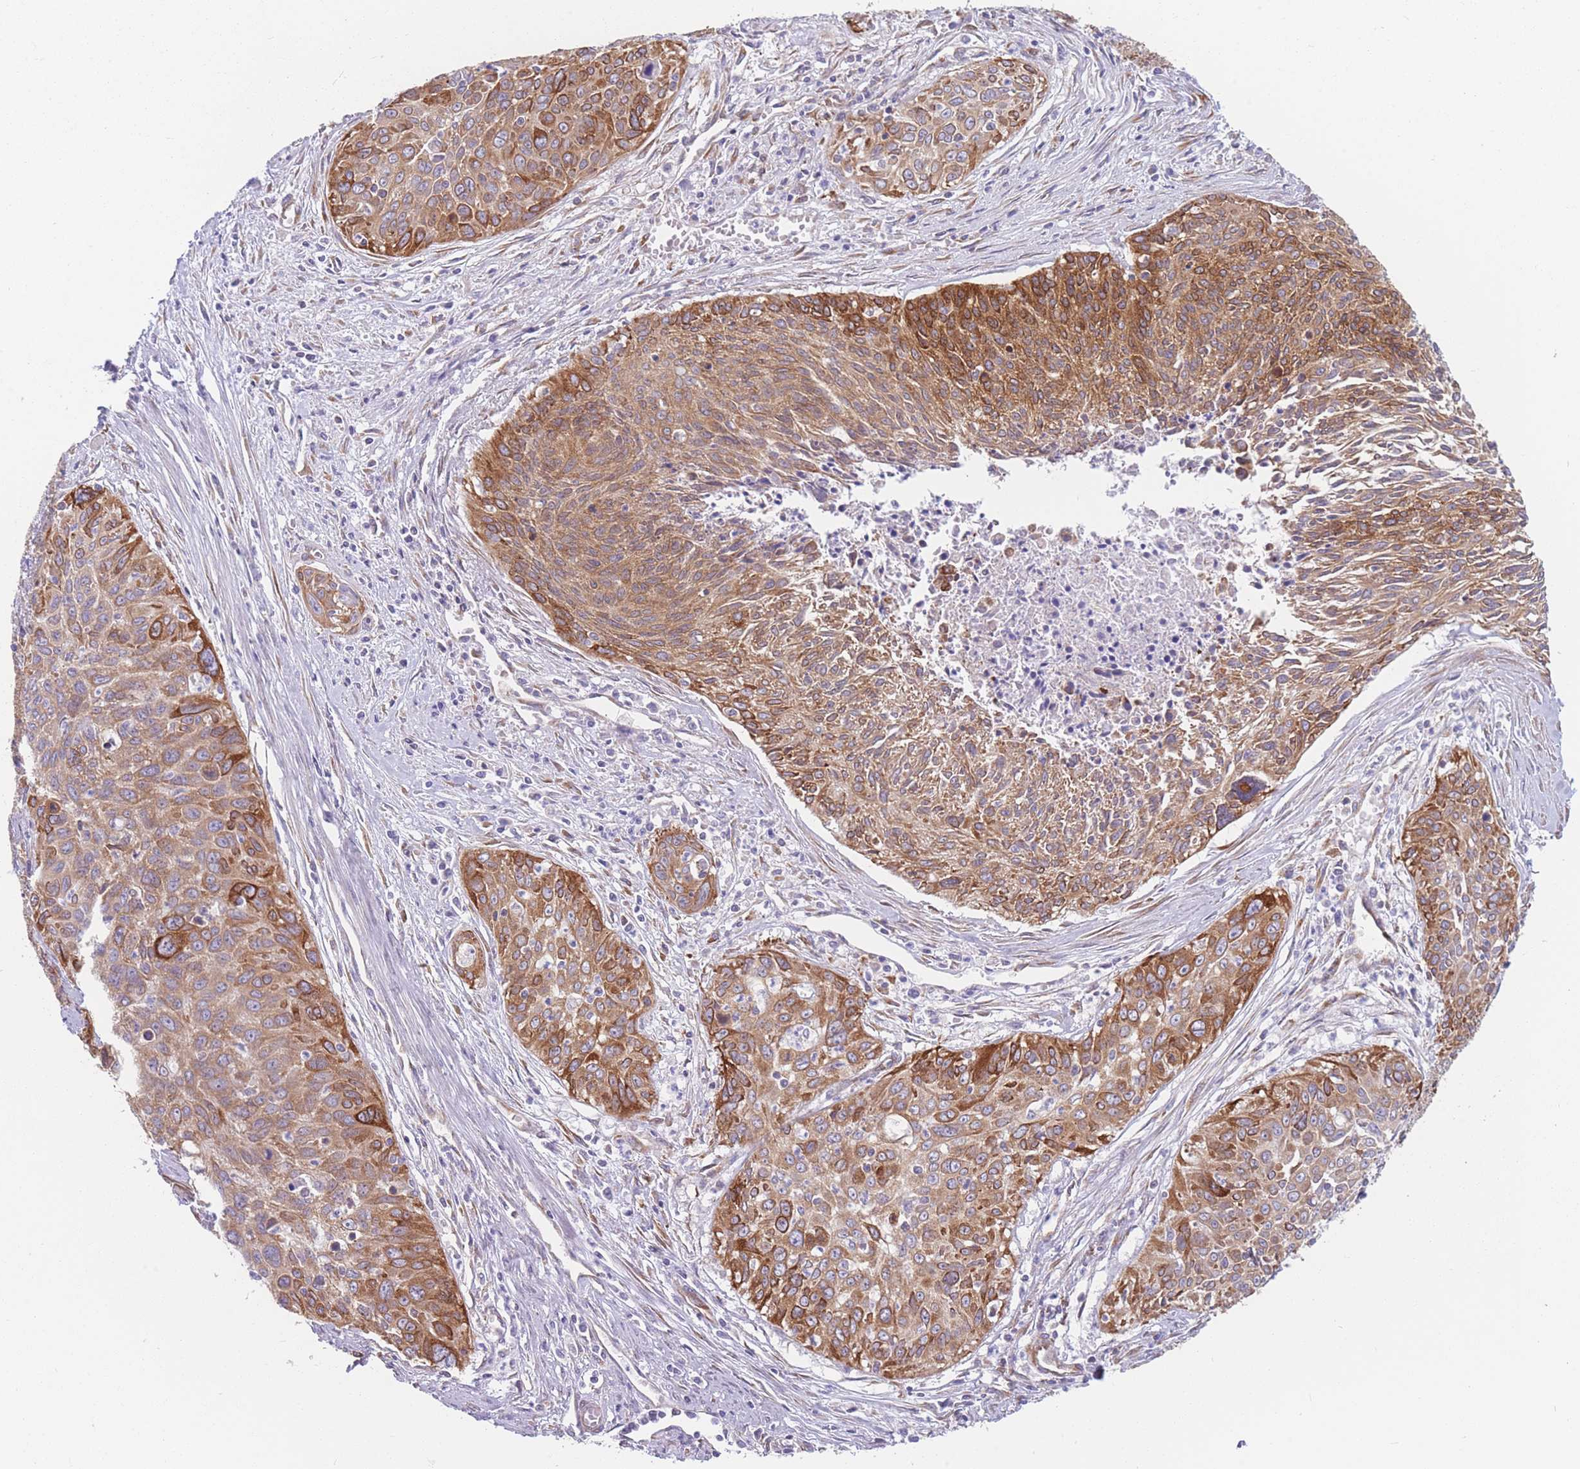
{"staining": {"intensity": "moderate", "quantity": ">75%", "location": "cytoplasmic/membranous"}, "tissue": "cervical cancer", "cell_type": "Tumor cells", "image_type": "cancer", "snomed": [{"axis": "morphology", "description": "Squamous cell carcinoma, NOS"}, {"axis": "topography", "description": "Cervix"}], "caption": "A brown stain highlights moderate cytoplasmic/membranous expression of a protein in human cervical cancer tumor cells.", "gene": "AK9", "patient": {"sex": "female", "age": 55}}